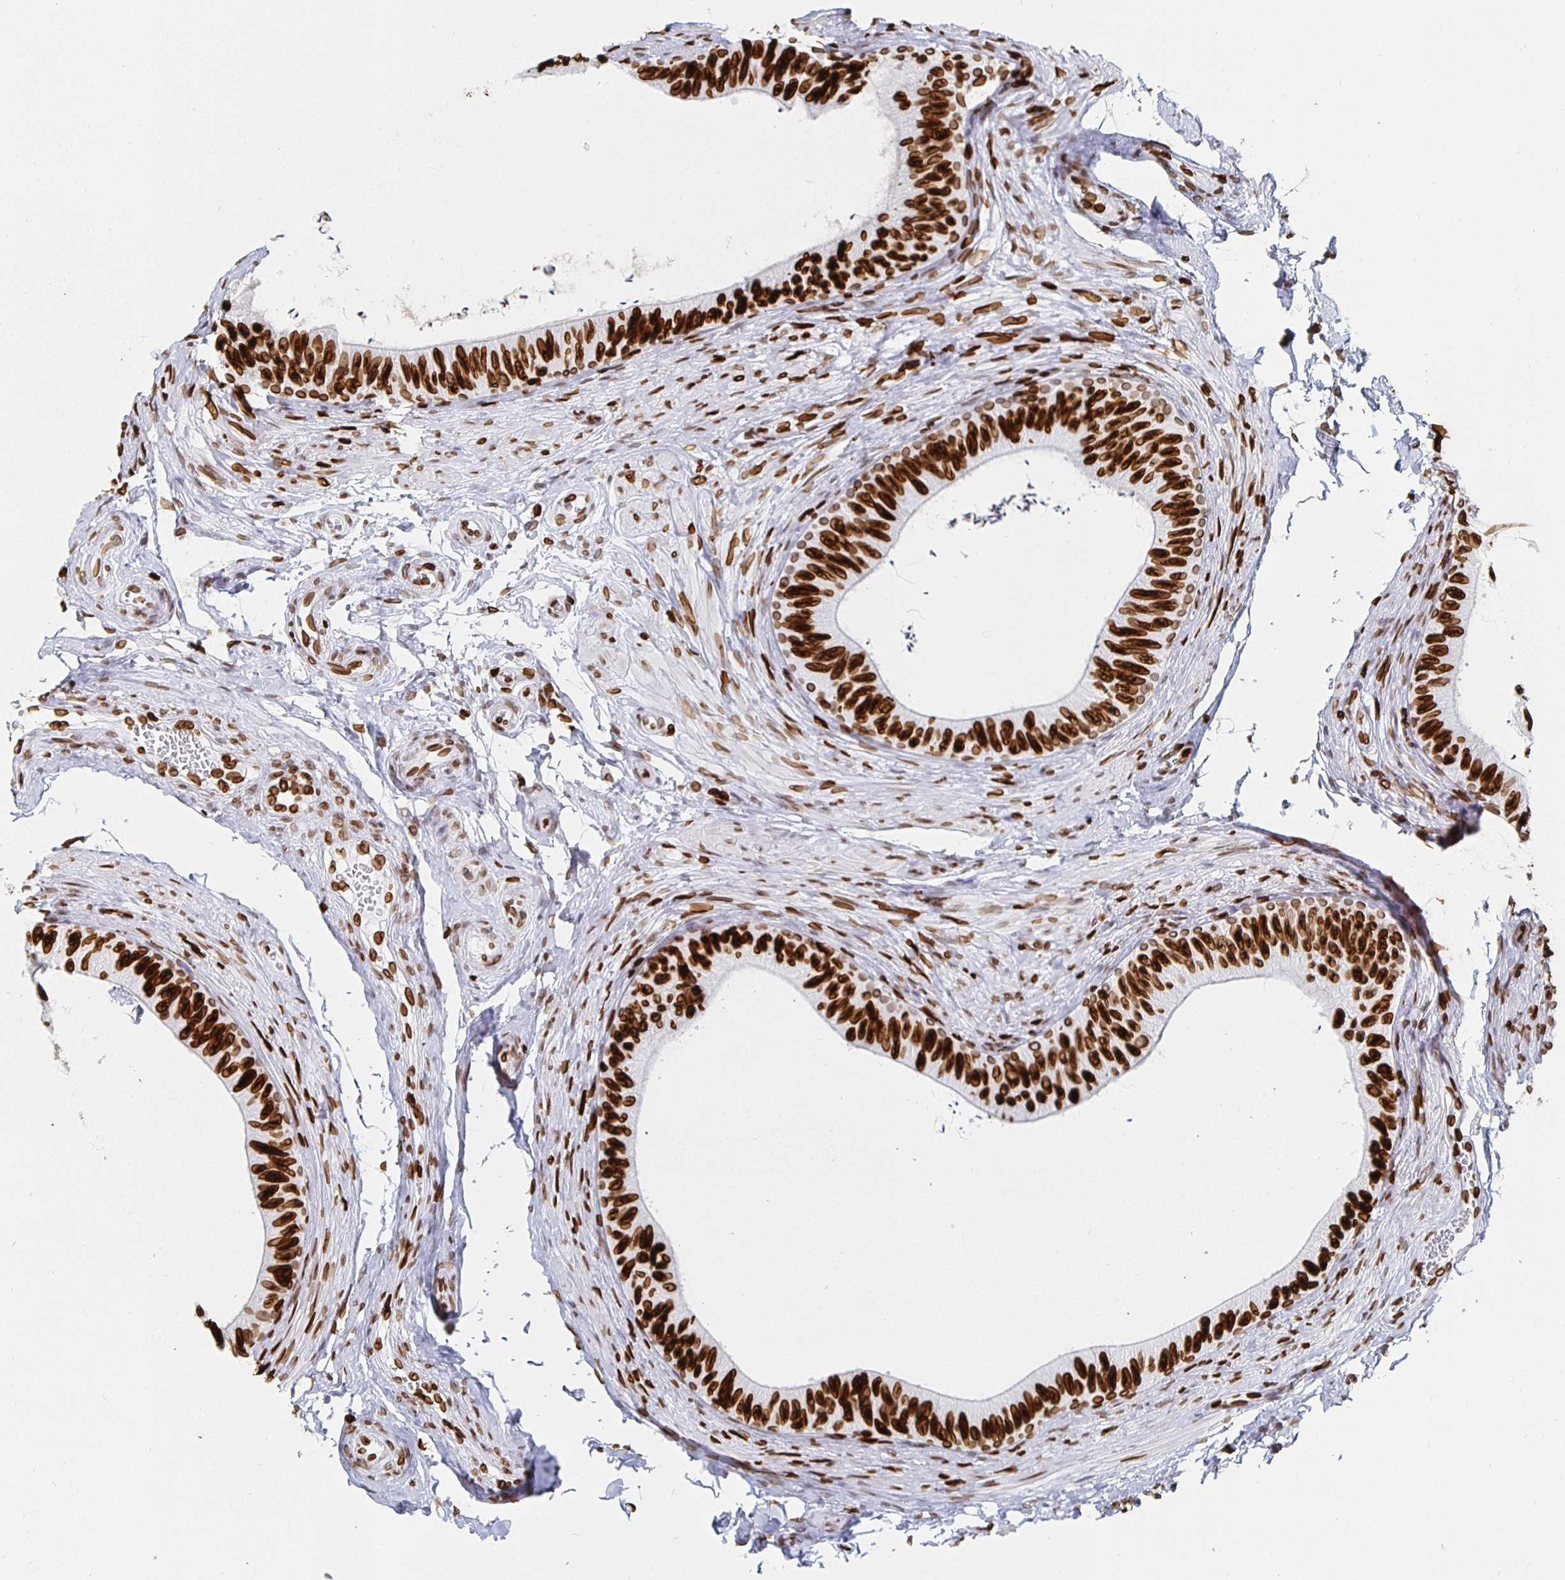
{"staining": {"intensity": "strong", "quantity": ">75%", "location": "cytoplasmic/membranous,nuclear"}, "tissue": "epididymis", "cell_type": "Glandular cells", "image_type": "normal", "snomed": [{"axis": "morphology", "description": "Normal tissue, NOS"}, {"axis": "topography", "description": "Epididymis, spermatic cord, NOS"}, {"axis": "topography", "description": "Epididymis"}, {"axis": "topography", "description": "Peripheral nerve tissue"}], "caption": "Immunohistochemistry micrograph of unremarkable epididymis: human epididymis stained using immunohistochemistry (IHC) shows high levels of strong protein expression localized specifically in the cytoplasmic/membranous,nuclear of glandular cells, appearing as a cytoplasmic/membranous,nuclear brown color.", "gene": "LMNB1", "patient": {"sex": "male", "age": 29}}